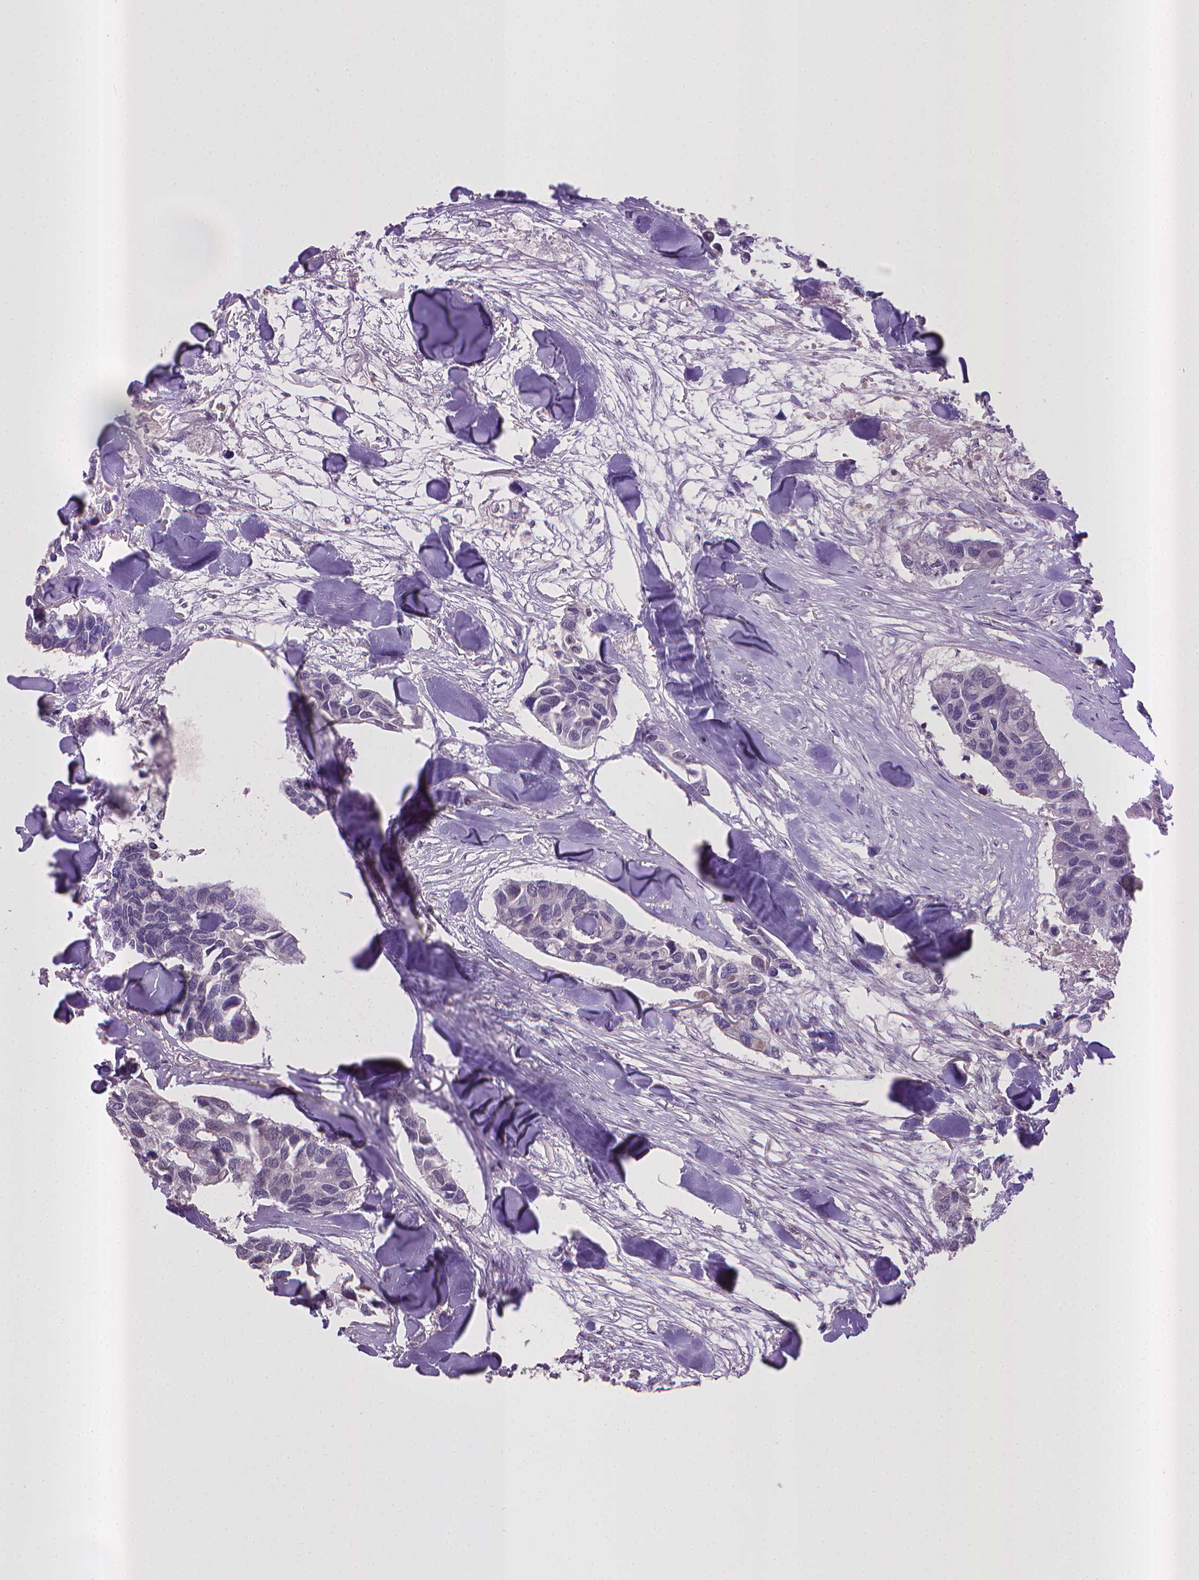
{"staining": {"intensity": "negative", "quantity": "none", "location": "none"}, "tissue": "breast cancer", "cell_type": "Tumor cells", "image_type": "cancer", "snomed": [{"axis": "morphology", "description": "Duct carcinoma"}, {"axis": "topography", "description": "Breast"}], "caption": "This is an IHC photomicrograph of human breast cancer. There is no staining in tumor cells.", "gene": "CPM", "patient": {"sex": "female", "age": 83}}